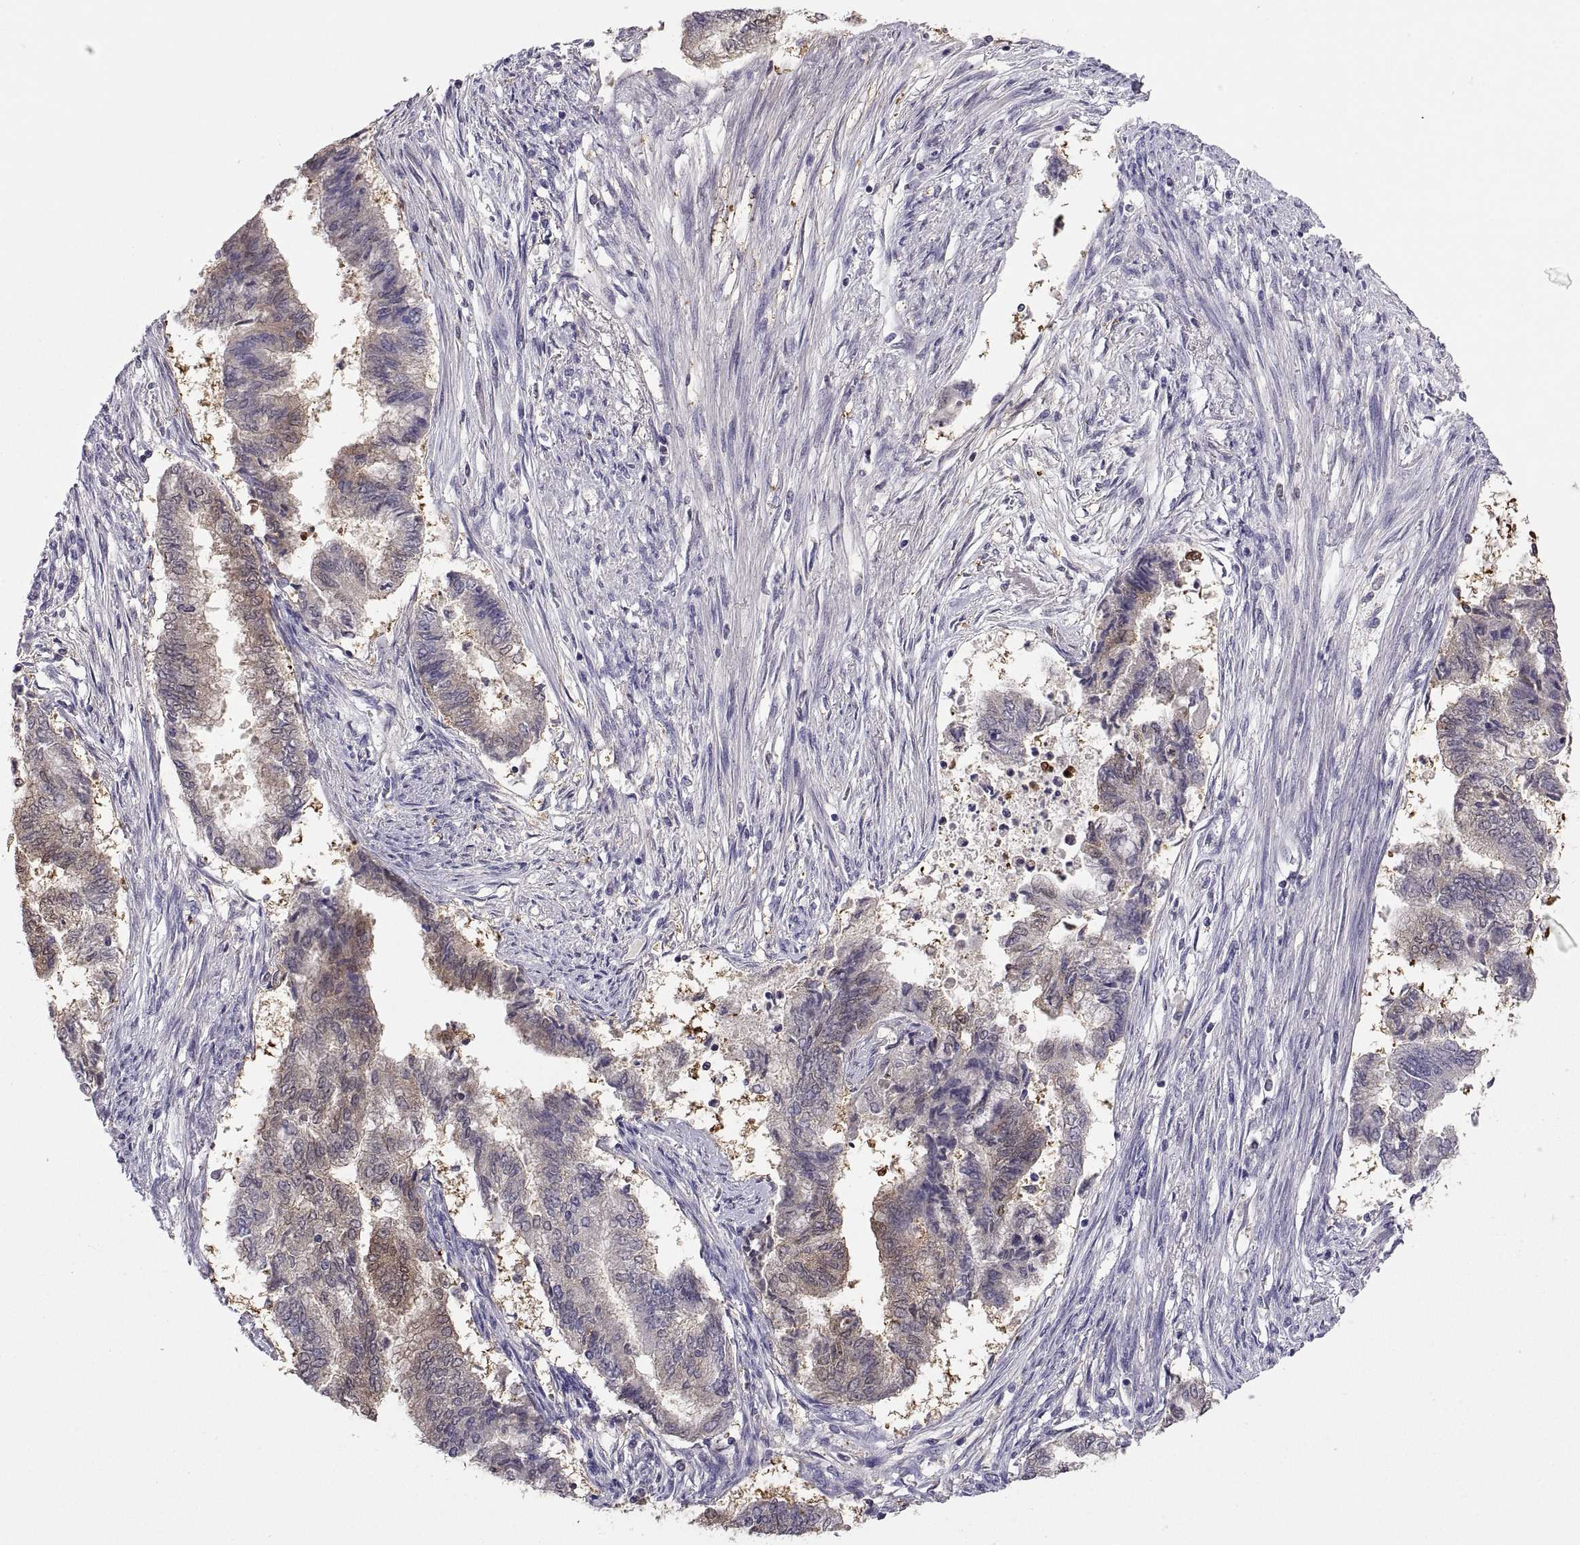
{"staining": {"intensity": "moderate", "quantity": "<25%", "location": "cytoplasmic/membranous"}, "tissue": "endometrial cancer", "cell_type": "Tumor cells", "image_type": "cancer", "snomed": [{"axis": "morphology", "description": "Adenocarcinoma, NOS"}, {"axis": "topography", "description": "Endometrium"}], "caption": "Immunohistochemistry staining of endometrial cancer (adenocarcinoma), which shows low levels of moderate cytoplasmic/membranous expression in about <25% of tumor cells indicating moderate cytoplasmic/membranous protein positivity. The staining was performed using DAB (3,3'-diaminobenzidine) (brown) for protein detection and nuclei were counterstained in hematoxylin (blue).", "gene": "FGF9", "patient": {"sex": "female", "age": 65}}